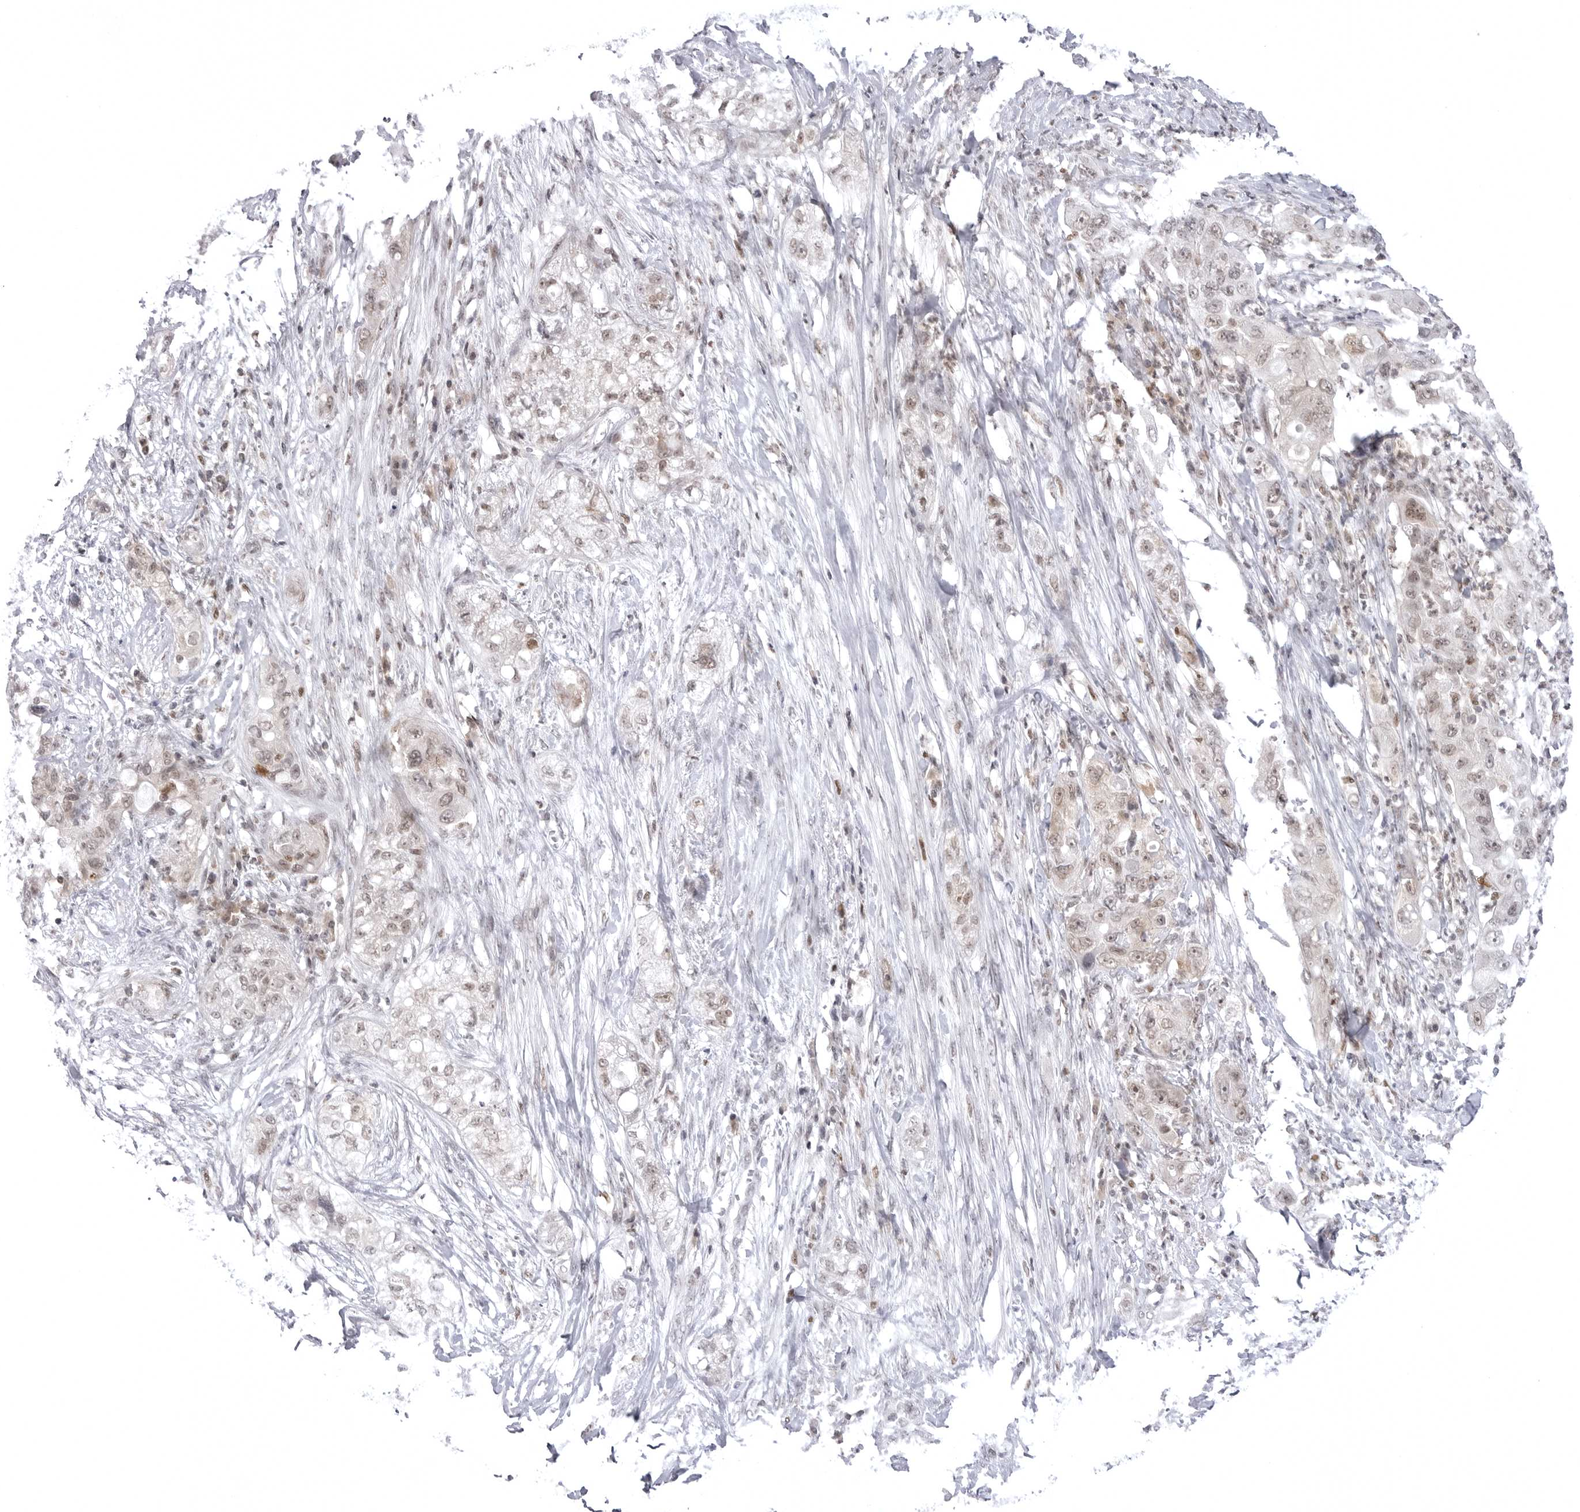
{"staining": {"intensity": "weak", "quantity": "<25%", "location": "nuclear"}, "tissue": "pancreatic cancer", "cell_type": "Tumor cells", "image_type": "cancer", "snomed": [{"axis": "morphology", "description": "Adenocarcinoma, NOS"}, {"axis": "topography", "description": "Pancreas"}], "caption": "This photomicrograph is of pancreatic adenocarcinoma stained with IHC to label a protein in brown with the nuclei are counter-stained blue. There is no positivity in tumor cells.", "gene": "PTK2B", "patient": {"sex": "female", "age": 78}}